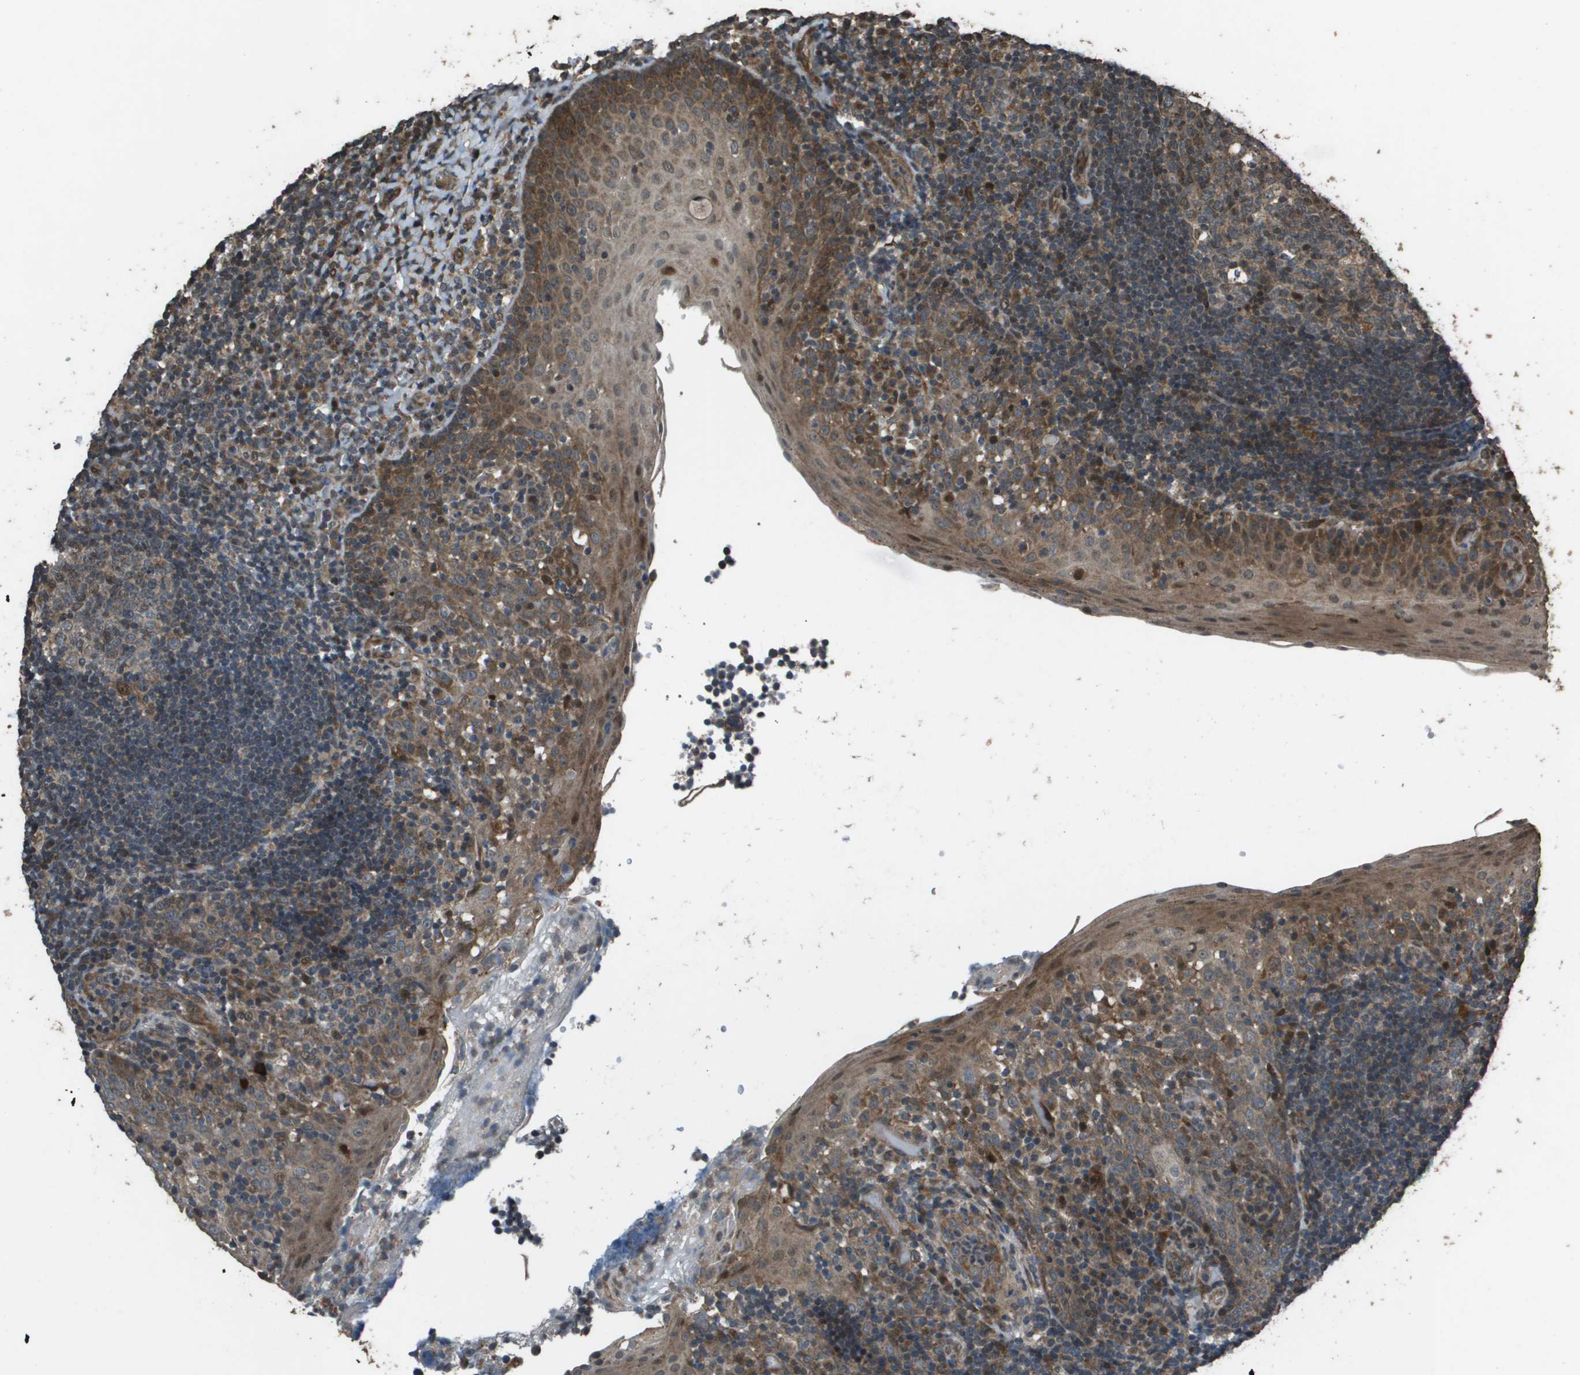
{"staining": {"intensity": "moderate", "quantity": "25%-75%", "location": "cytoplasmic/membranous"}, "tissue": "tonsil", "cell_type": "Germinal center cells", "image_type": "normal", "snomed": [{"axis": "morphology", "description": "Normal tissue, NOS"}, {"axis": "topography", "description": "Tonsil"}], "caption": "Unremarkable tonsil shows moderate cytoplasmic/membranous positivity in approximately 25%-75% of germinal center cells, visualized by immunohistochemistry.", "gene": "FIG4", "patient": {"sex": "female", "age": 40}}